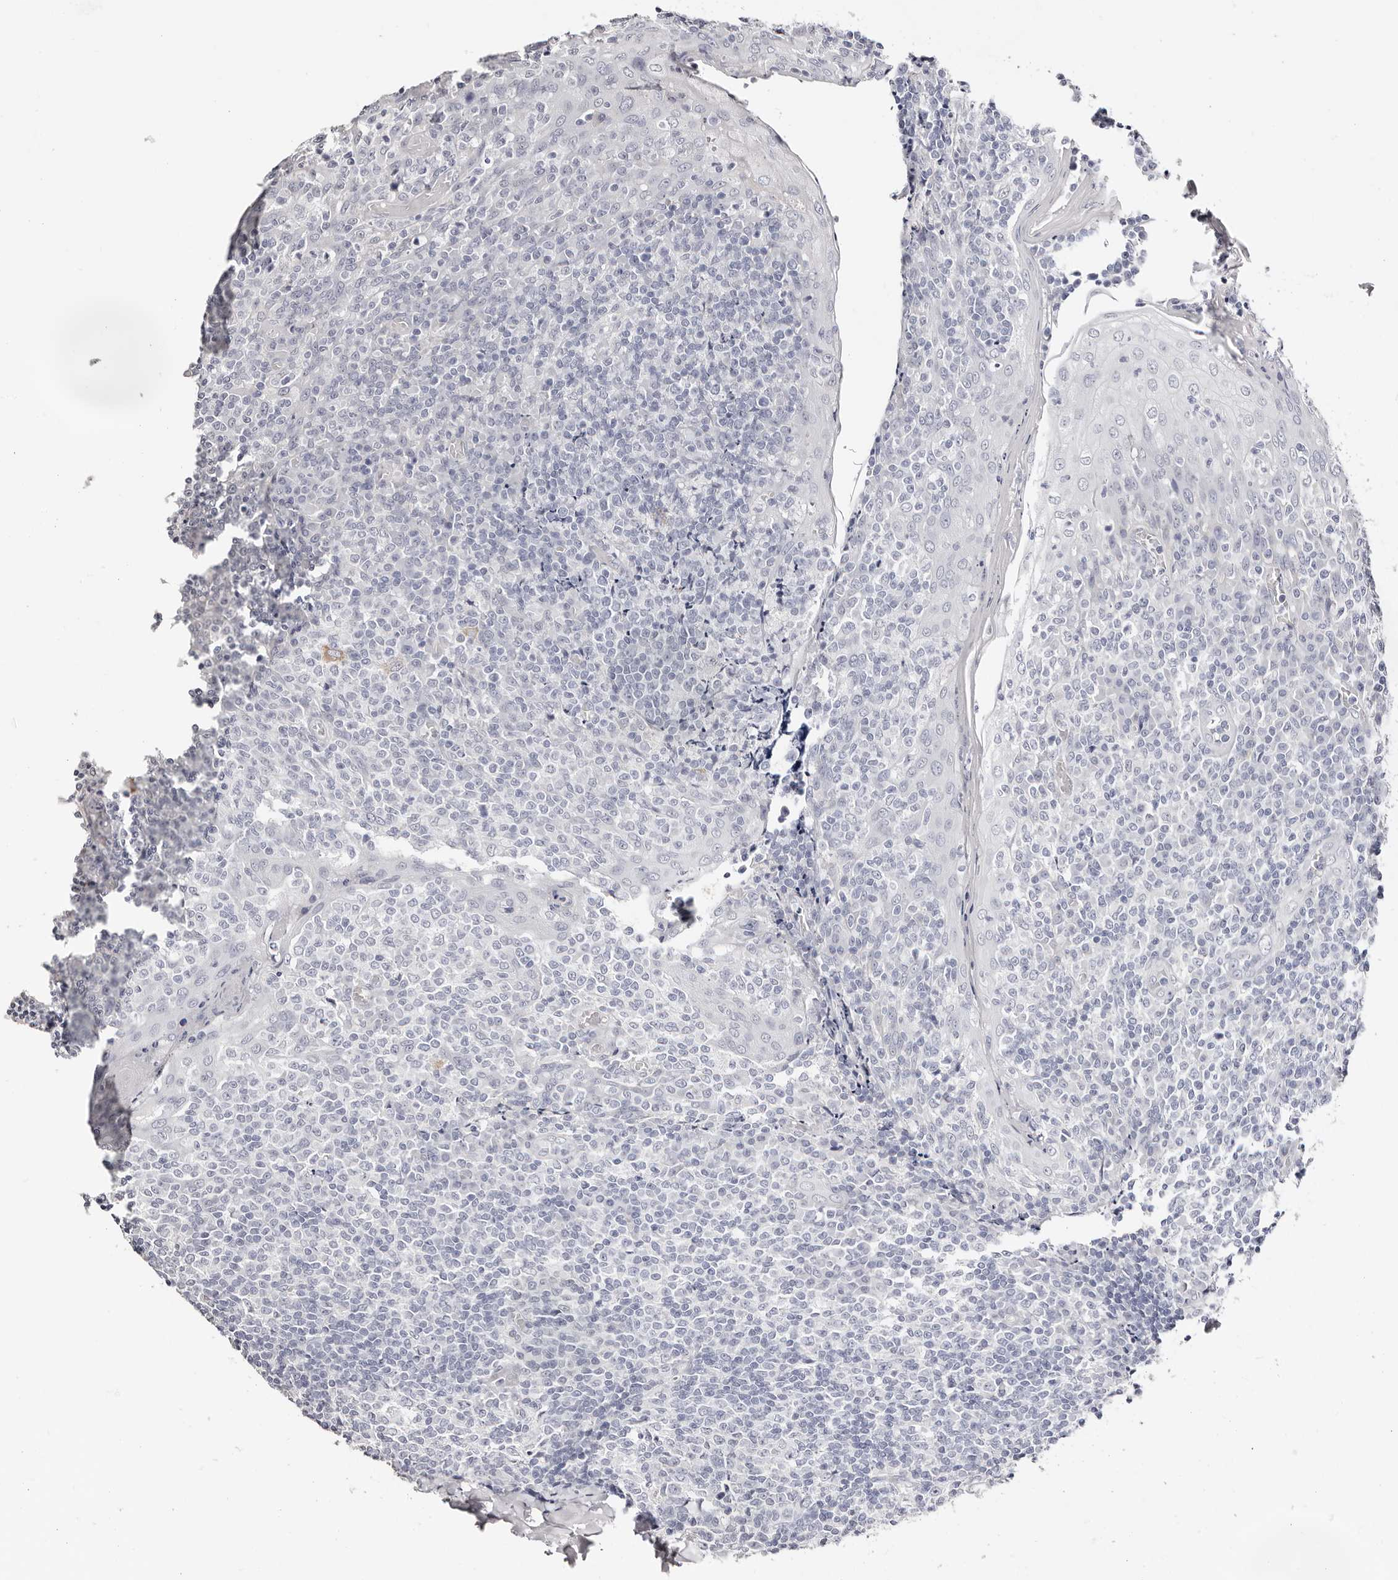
{"staining": {"intensity": "negative", "quantity": "none", "location": "none"}, "tissue": "tonsil", "cell_type": "Germinal center cells", "image_type": "normal", "snomed": [{"axis": "morphology", "description": "Normal tissue, NOS"}, {"axis": "topography", "description": "Tonsil"}], "caption": "Micrograph shows no significant protein positivity in germinal center cells of normal tonsil.", "gene": "AKNAD1", "patient": {"sex": "female", "age": 19}}